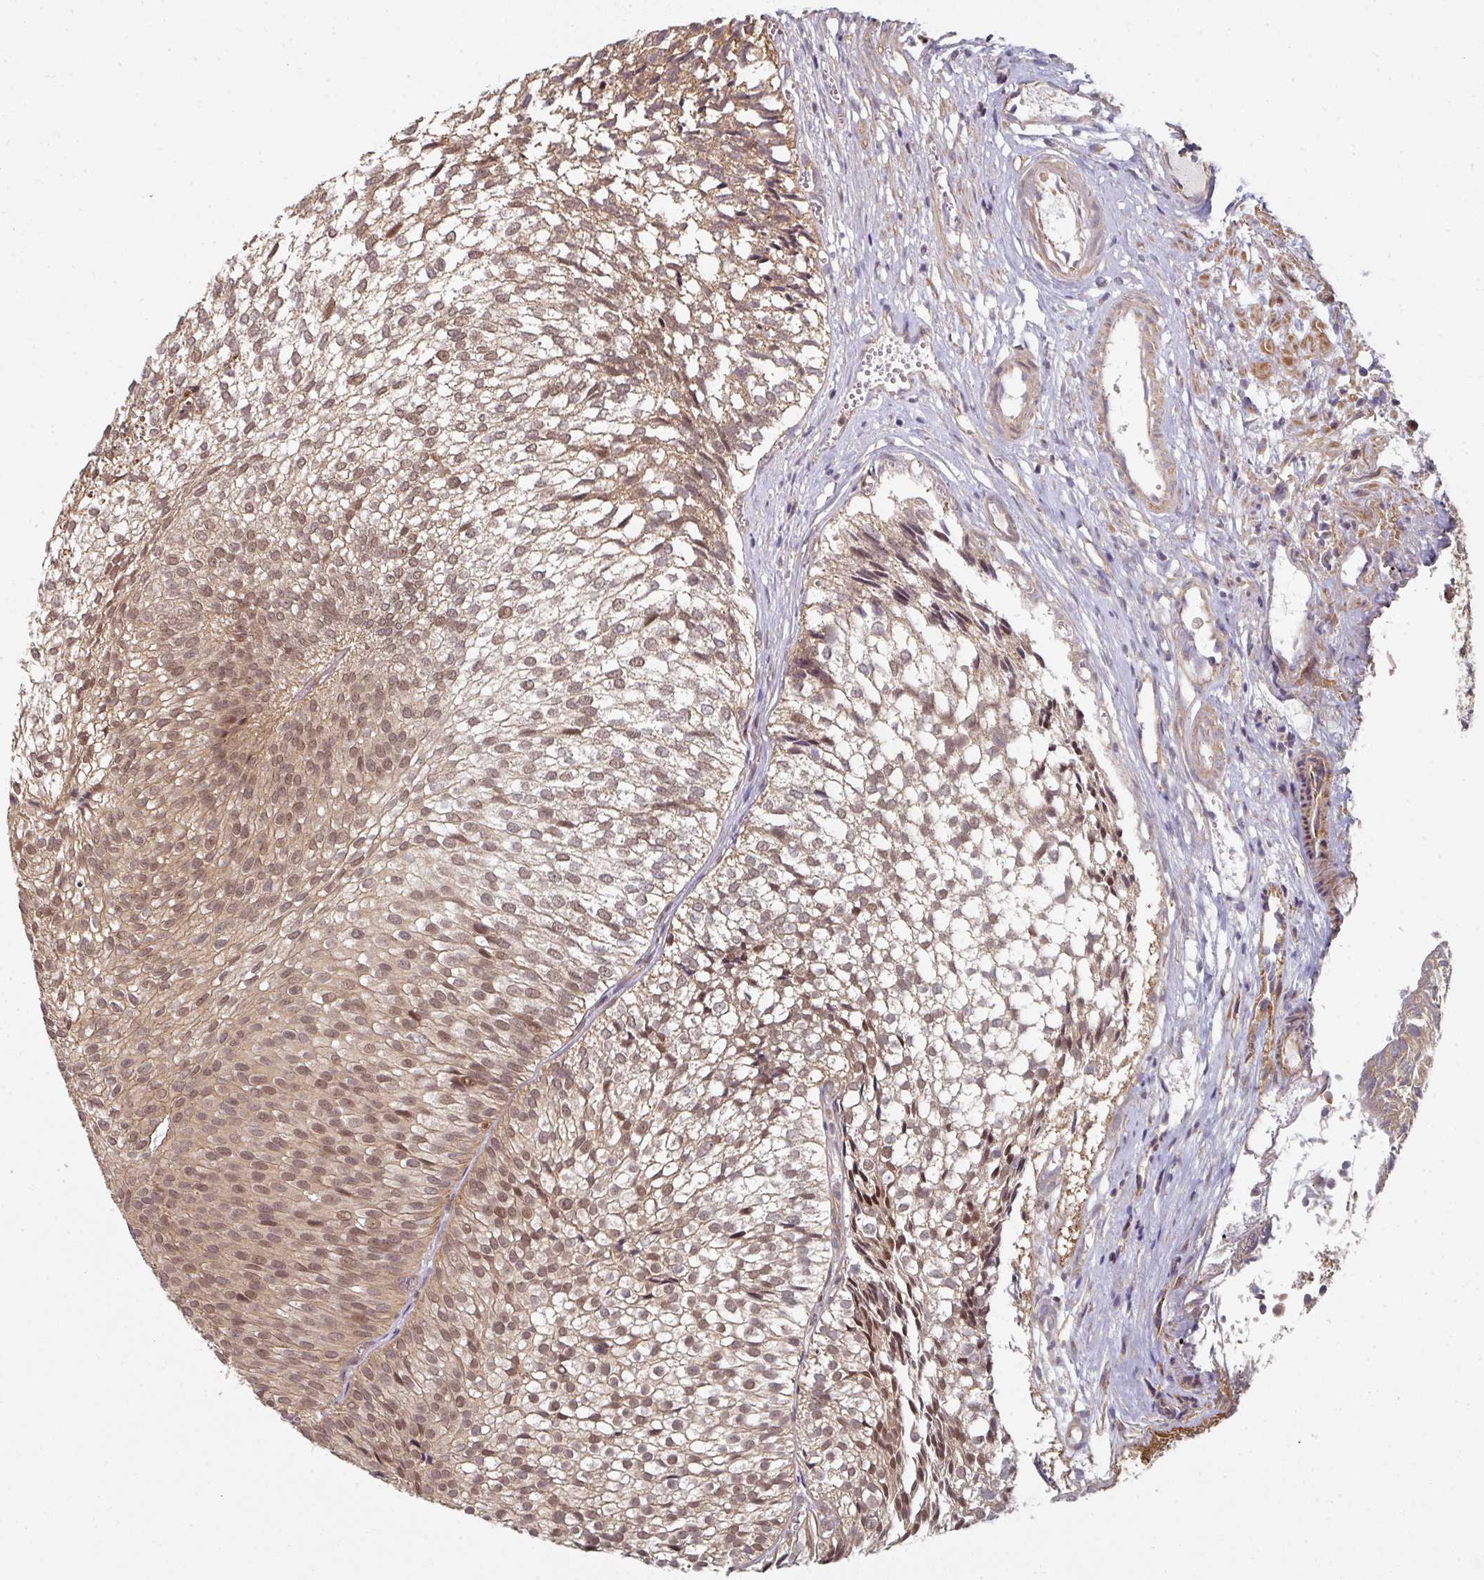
{"staining": {"intensity": "moderate", "quantity": ">75%", "location": "cytoplasmic/membranous,nuclear"}, "tissue": "urothelial cancer", "cell_type": "Tumor cells", "image_type": "cancer", "snomed": [{"axis": "morphology", "description": "Urothelial carcinoma, Low grade"}, {"axis": "topography", "description": "Urinary bladder"}], "caption": "High-power microscopy captured an immunohistochemistry image of urothelial cancer, revealing moderate cytoplasmic/membranous and nuclear expression in about >75% of tumor cells. The protein is shown in brown color, while the nuclei are stained blue.", "gene": "PSME3IP1", "patient": {"sex": "male", "age": 91}}